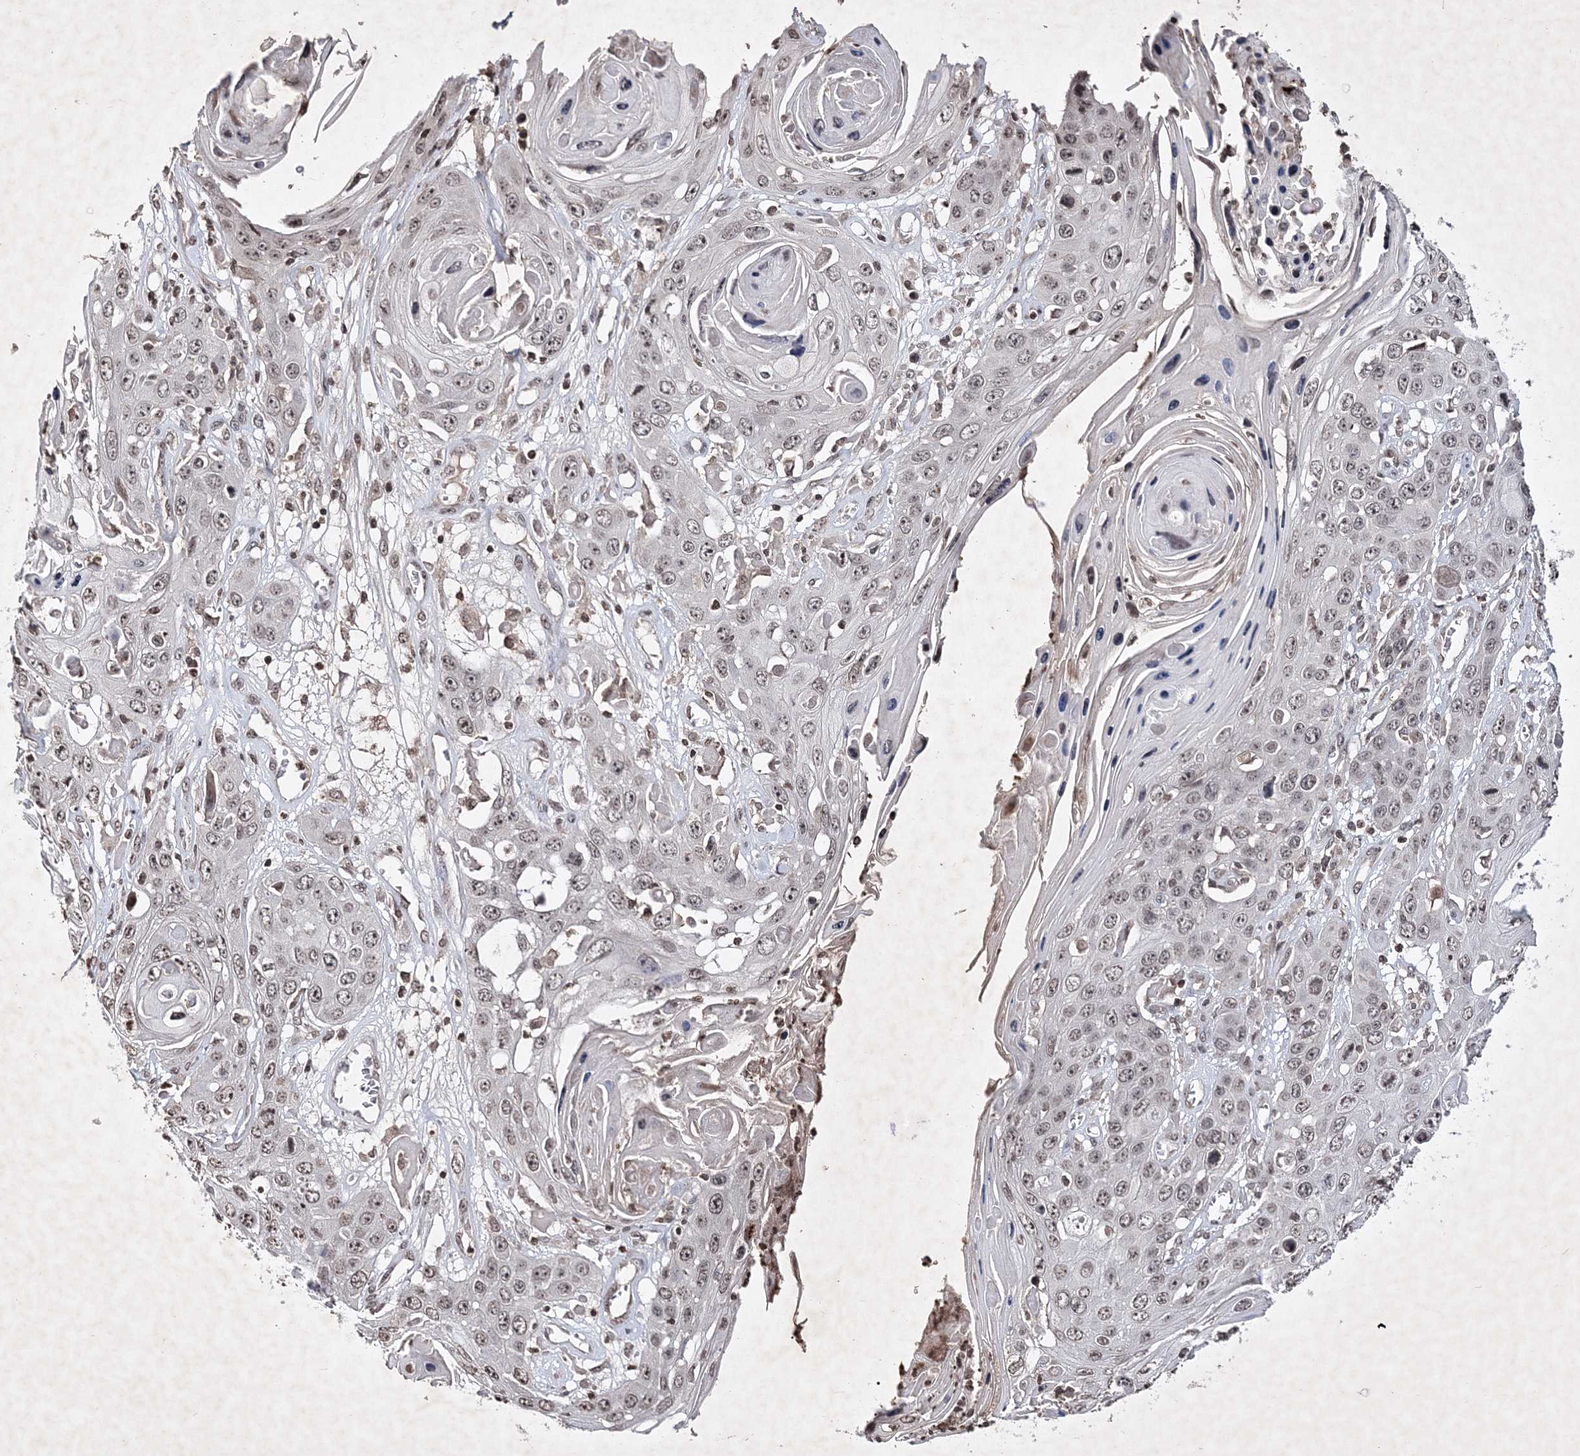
{"staining": {"intensity": "weak", "quantity": ">75%", "location": "nuclear"}, "tissue": "skin cancer", "cell_type": "Tumor cells", "image_type": "cancer", "snomed": [{"axis": "morphology", "description": "Squamous cell carcinoma, NOS"}, {"axis": "topography", "description": "Skin"}], "caption": "This is an image of IHC staining of squamous cell carcinoma (skin), which shows weak positivity in the nuclear of tumor cells.", "gene": "SOWAHB", "patient": {"sex": "male", "age": 55}}